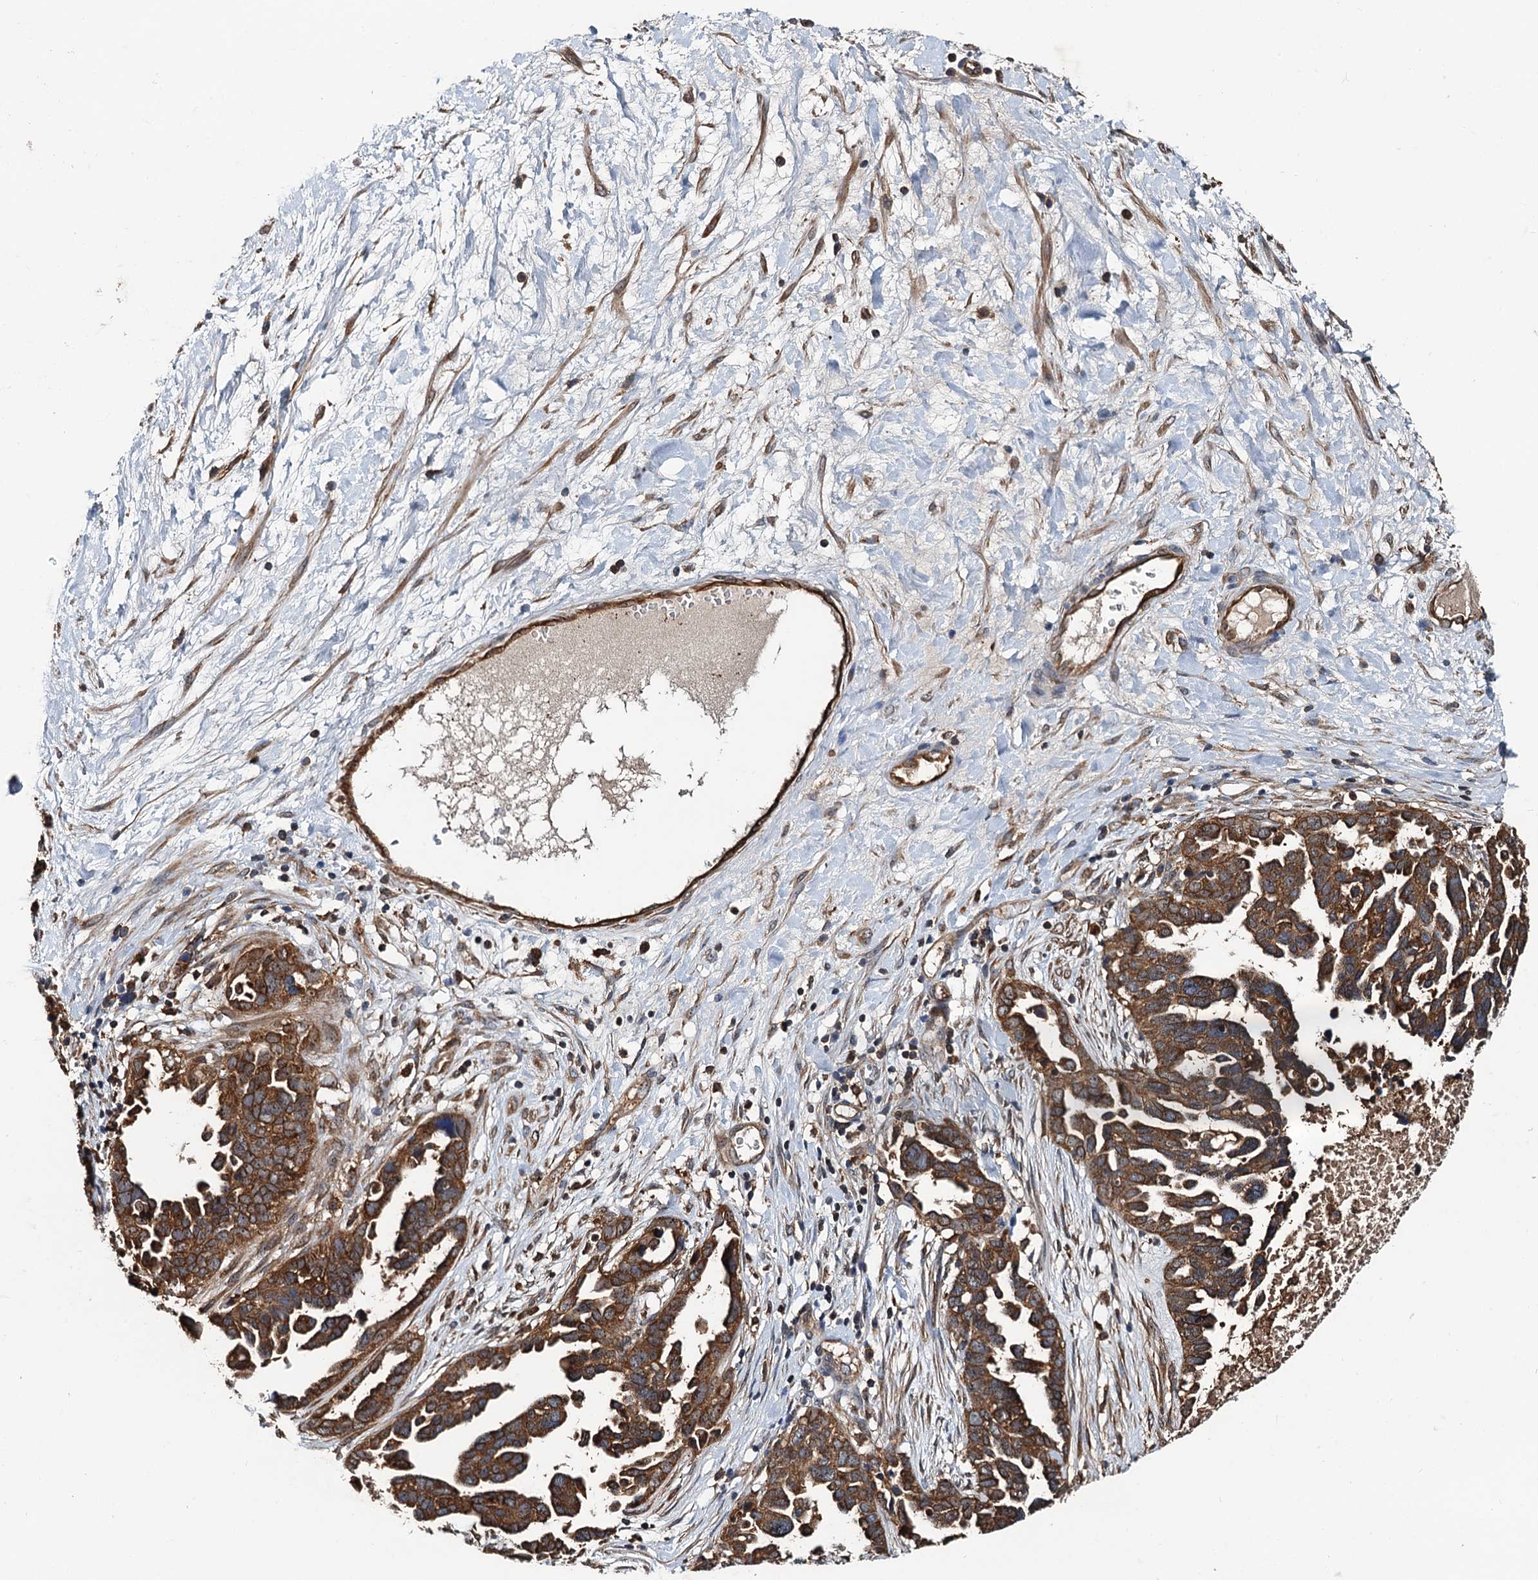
{"staining": {"intensity": "strong", "quantity": ">75%", "location": "cytoplasmic/membranous"}, "tissue": "ovarian cancer", "cell_type": "Tumor cells", "image_type": "cancer", "snomed": [{"axis": "morphology", "description": "Cystadenocarcinoma, serous, NOS"}, {"axis": "topography", "description": "Ovary"}], "caption": "Immunohistochemical staining of ovarian cancer (serous cystadenocarcinoma) demonstrates strong cytoplasmic/membranous protein positivity in approximately >75% of tumor cells.", "gene": "USP6NL", "patient": {"sex": "female", "age": 54}}